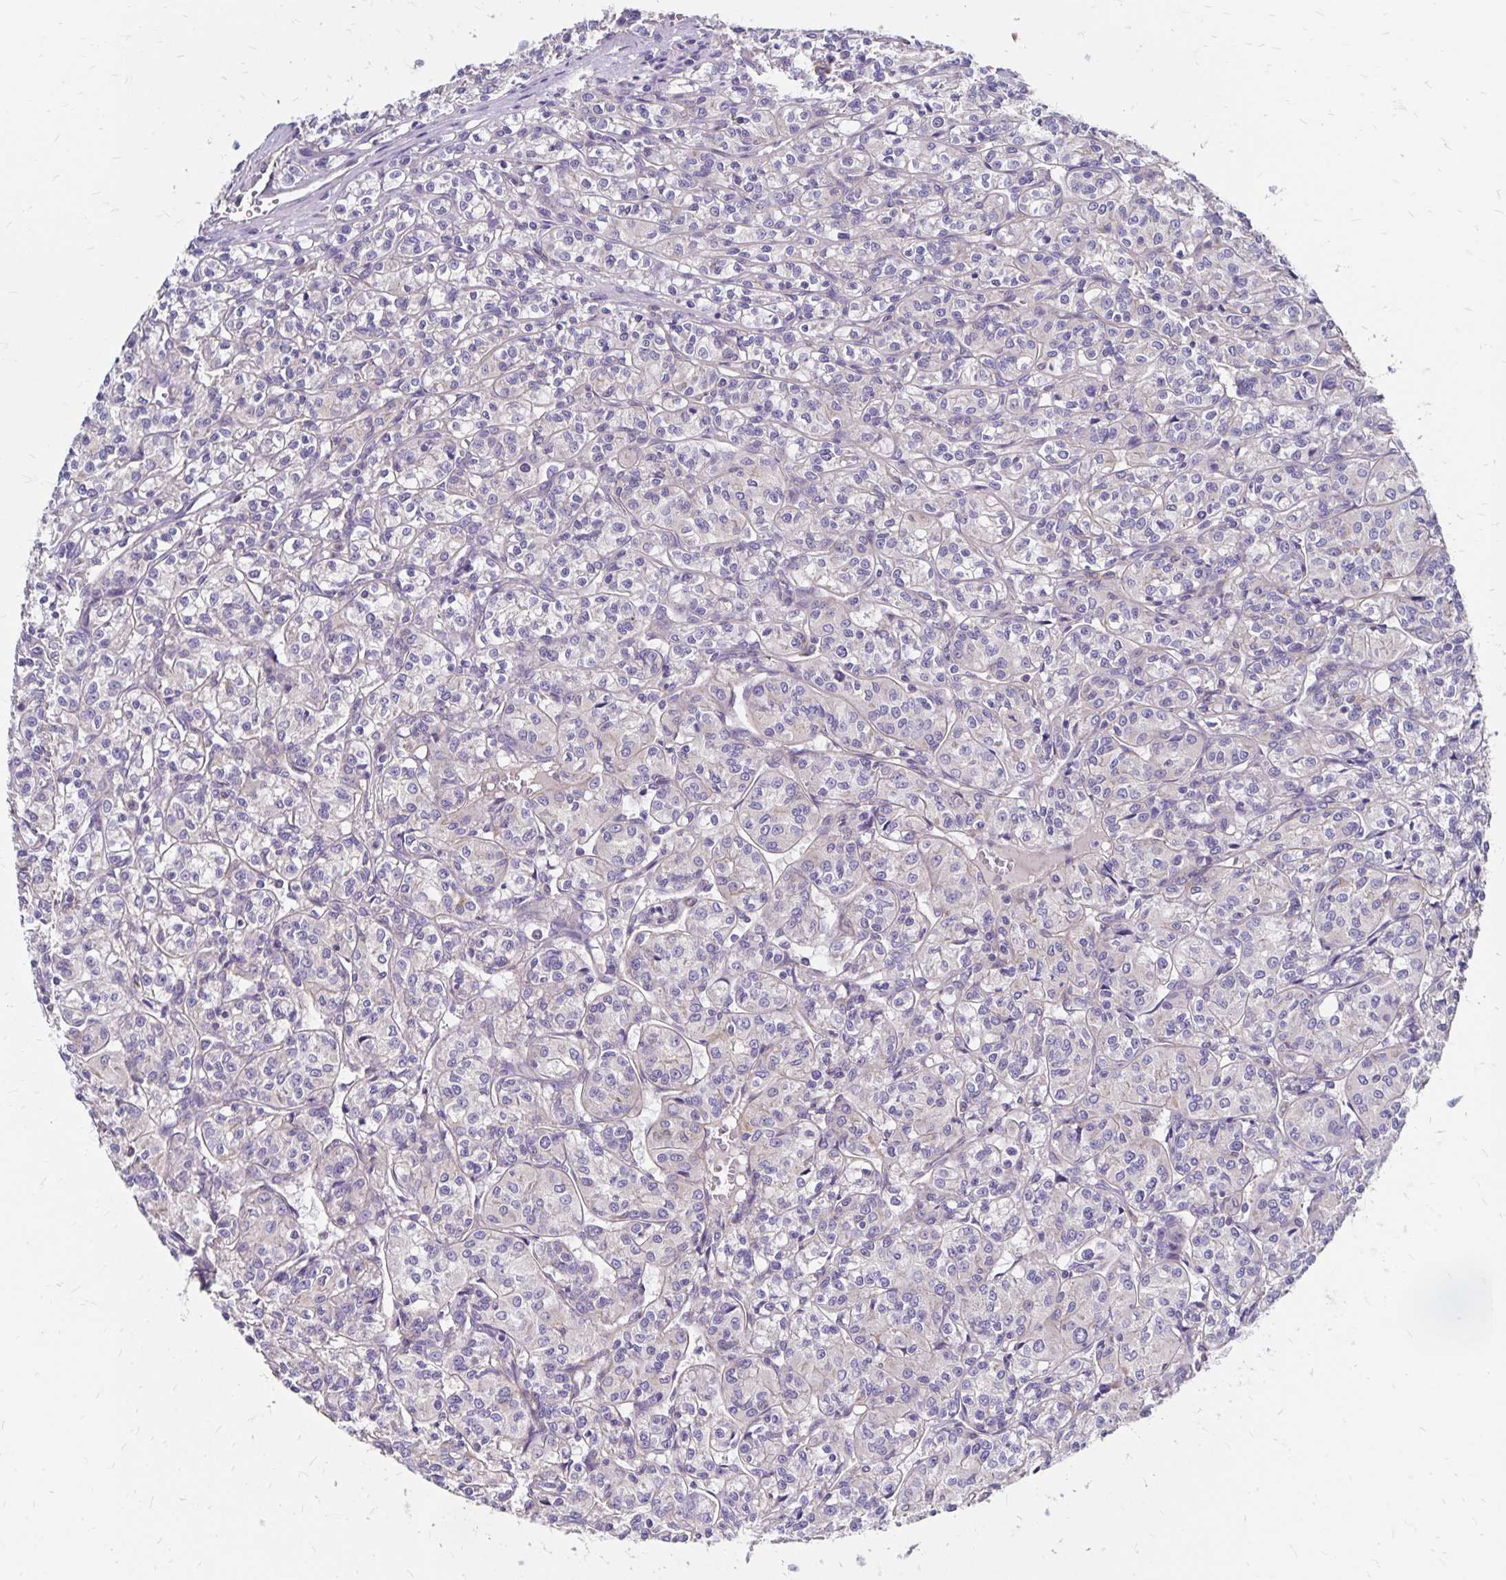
{"staining": {"intensity": "negative", "quantity": "none", "location": "none"}, "tissue": "renal cancer", "cell_type": "Tumor cells", "image_type": "cancer", "snomed": [{"axis": "morphology", "description": "Adenocarcinoma, NOS"}, {"axis": "topography", "description": "Kidney"}], "caption": "The immunohistochemistry (IHC) histopathology image has no significant expression in tumor cells of renal cancer (adenocarcinoma) tissue.", "gene": "TNS3", "patient": {"sex": "male", "age": 36}}